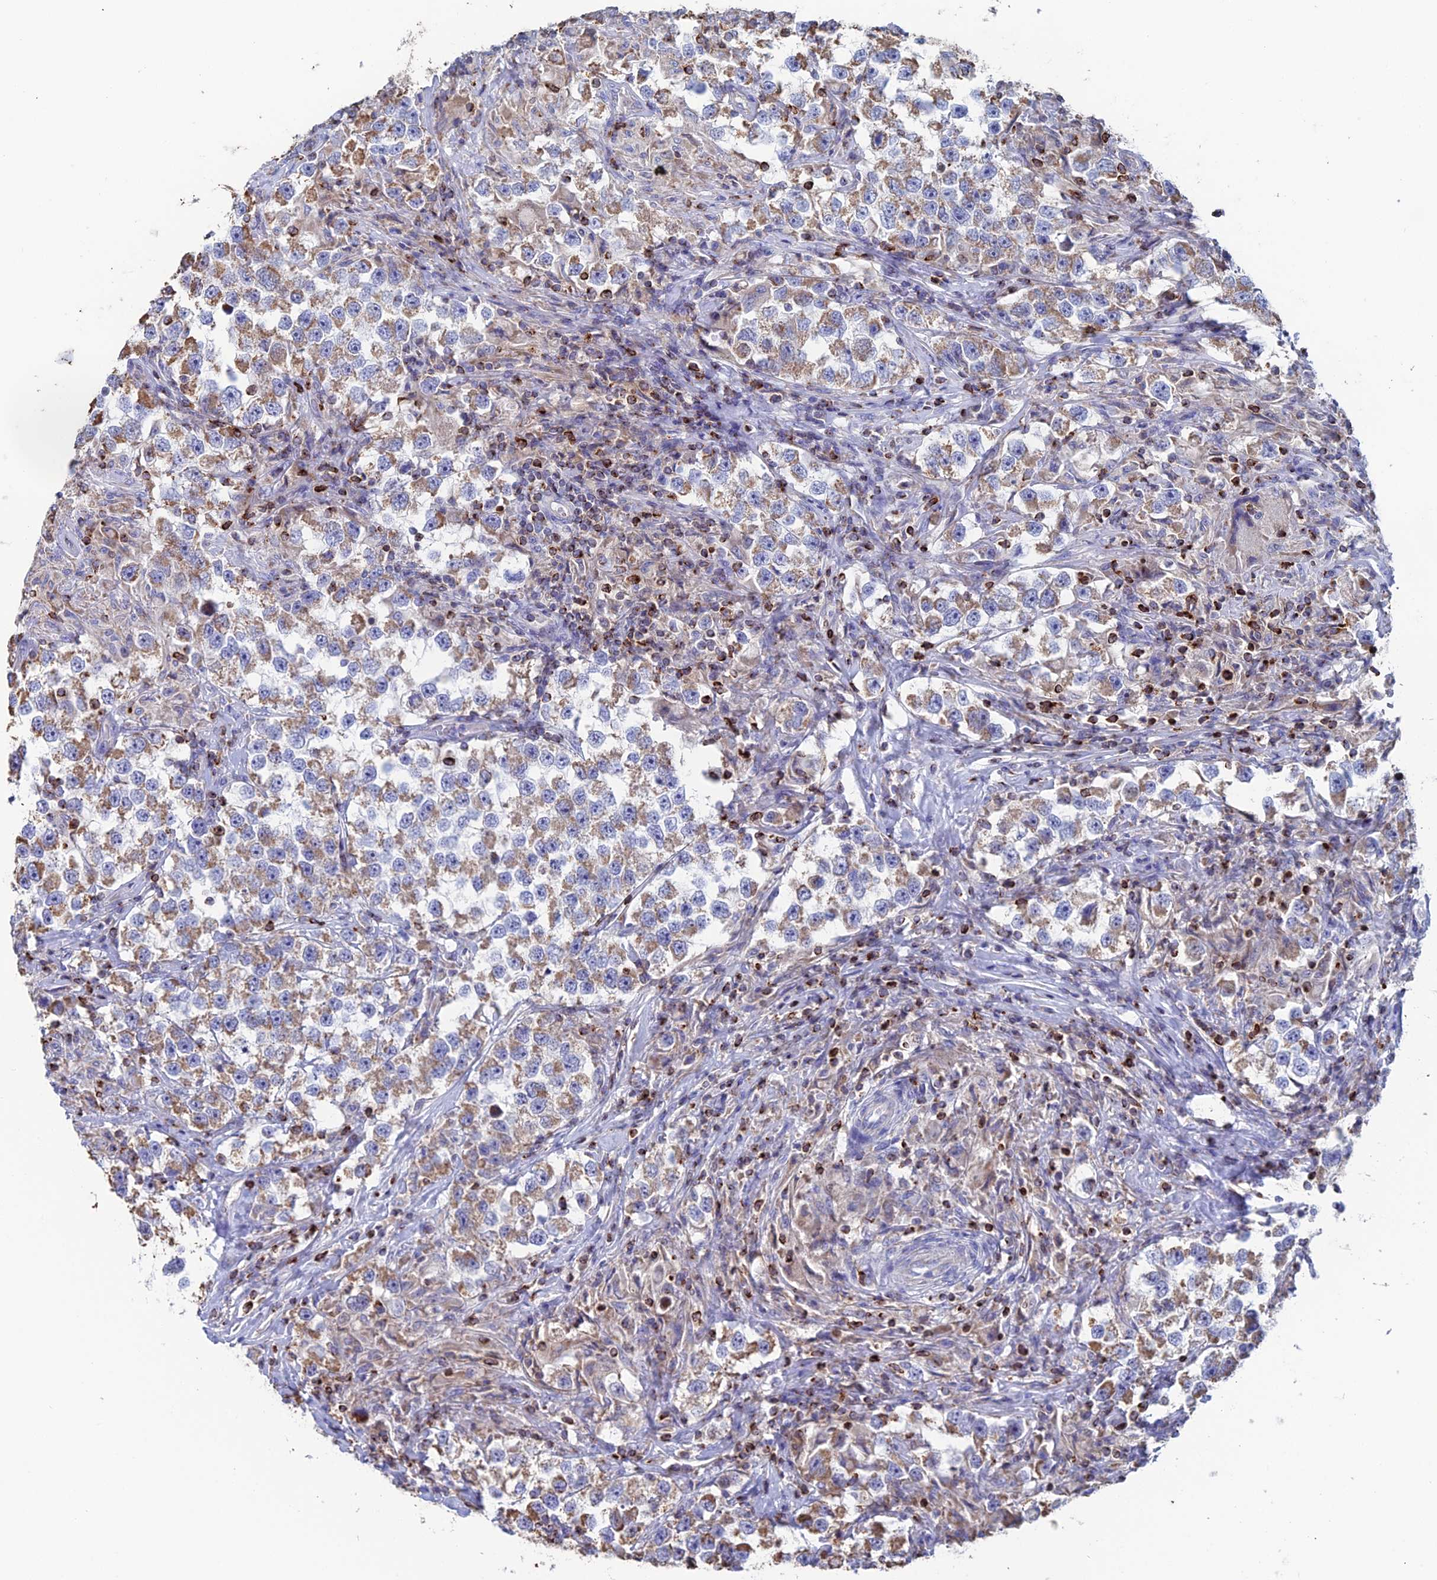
{"staining": {"intensity": "moderate", "quantity": ">75%", "location": "cytoplasmic/membranous"}, "tissue": "testis cancer", "cell_type": "Tumor cells", "image_type": "cancer", "snomed": [{"axis": "morphology", "description": "Seminoma, NOS"}, {"axis": "topography", "description": "Testis"}], "caption": "Protein expression analysis of human testis seminoma reveals moderate cytoplasmic/membranous positivity in approximately >75% of tumor cells.", "gene": "SPOCK2", "patient": {"sex": "male", "age": 46}}